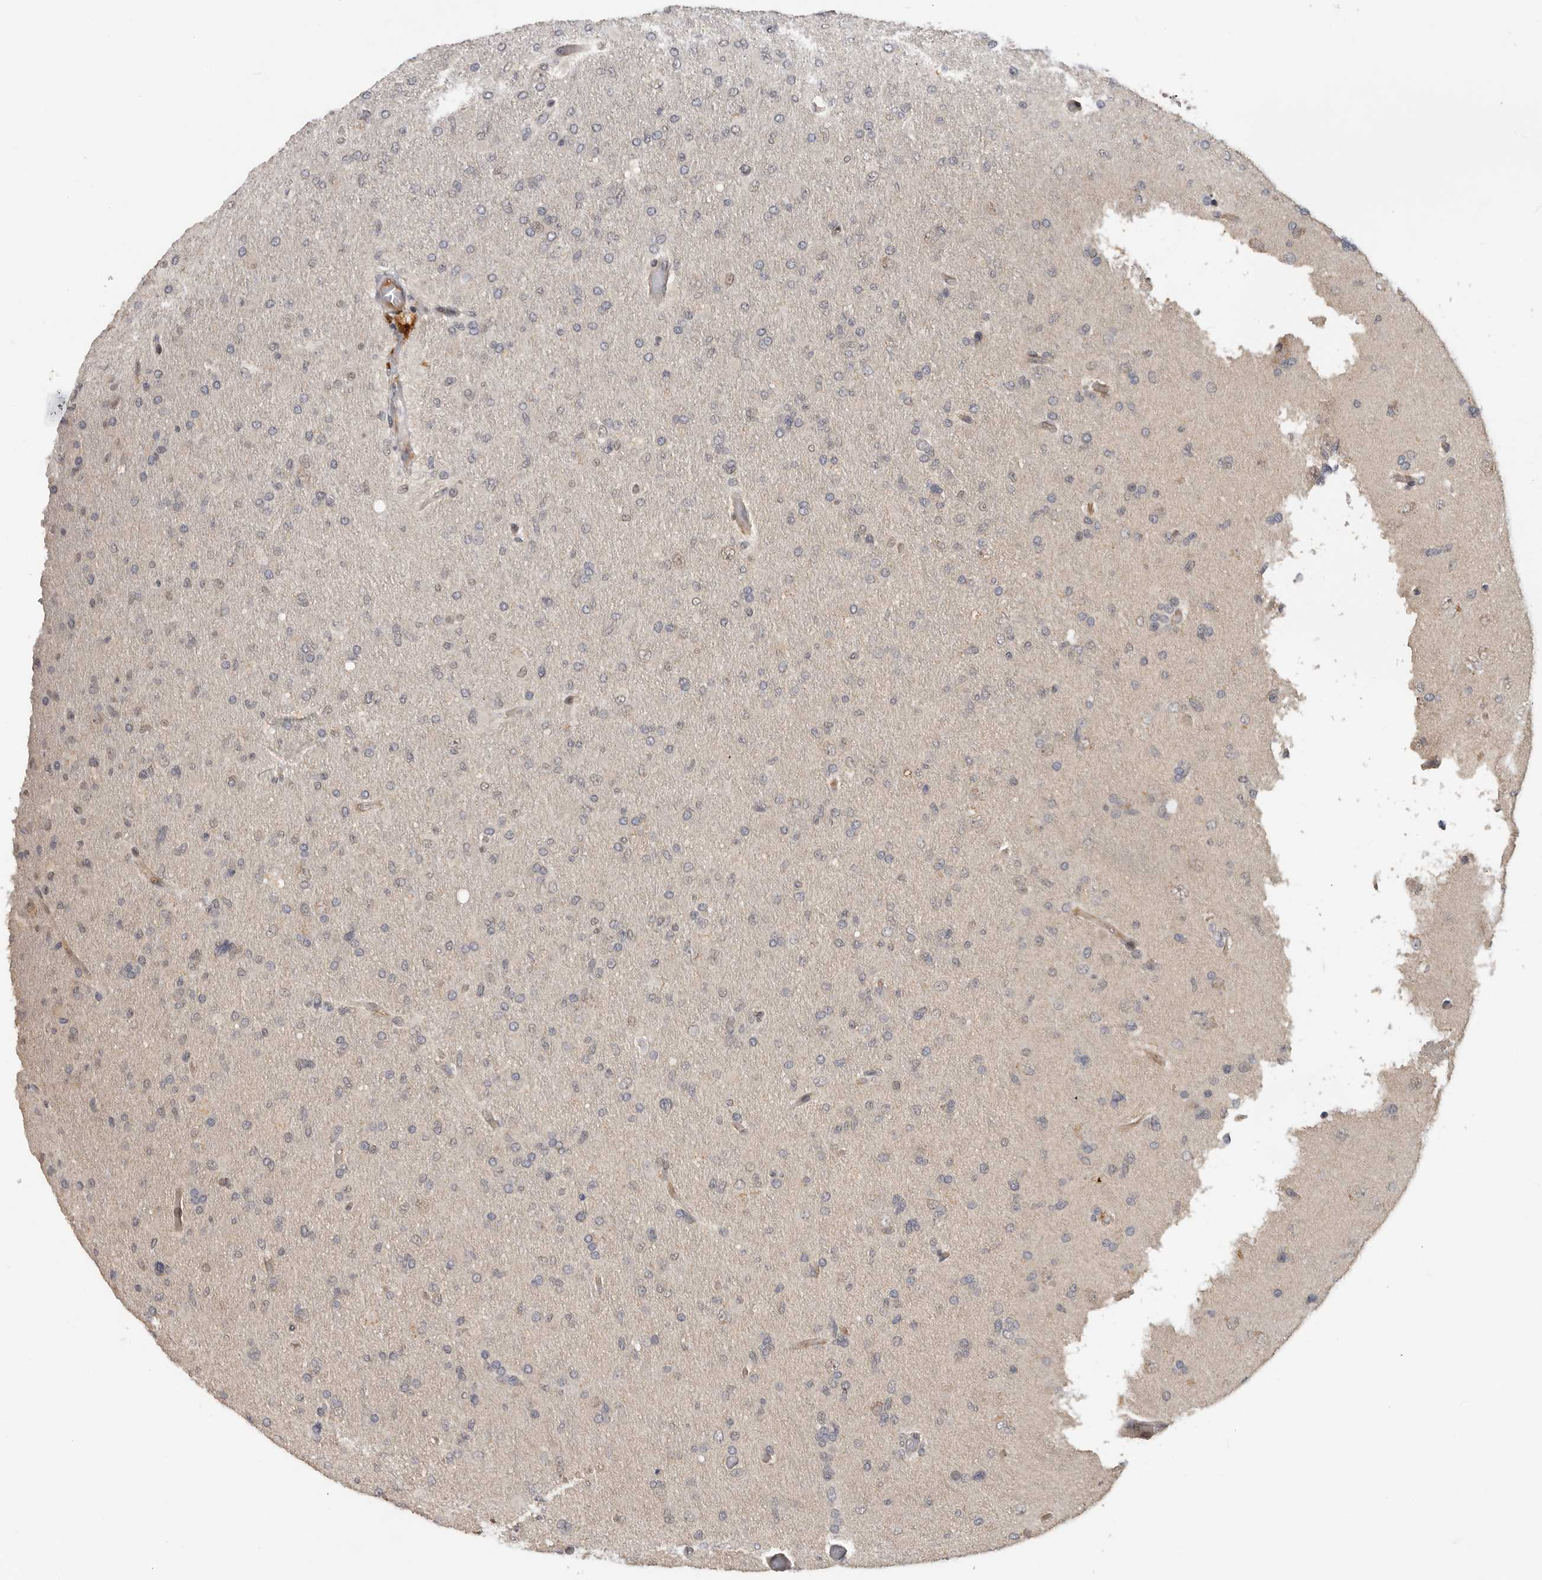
{"staining": {"intensity": "negative", "quantity": "none", "location": "none"}, "tissue": "glioma", "cell_type": "Tumor cells", "image_type": "cancer", "snomed": [{"axis": "morphology", "description": "Glioma, malignant, High grade"}, {"axis": "topography", "description": "Cerebral cortex"}], "caption": "The image demonstrates no significant positivity in tumor cells of glioma.", "gene": "HENMT1", "patient": {"sex": "female", "age": 36}}